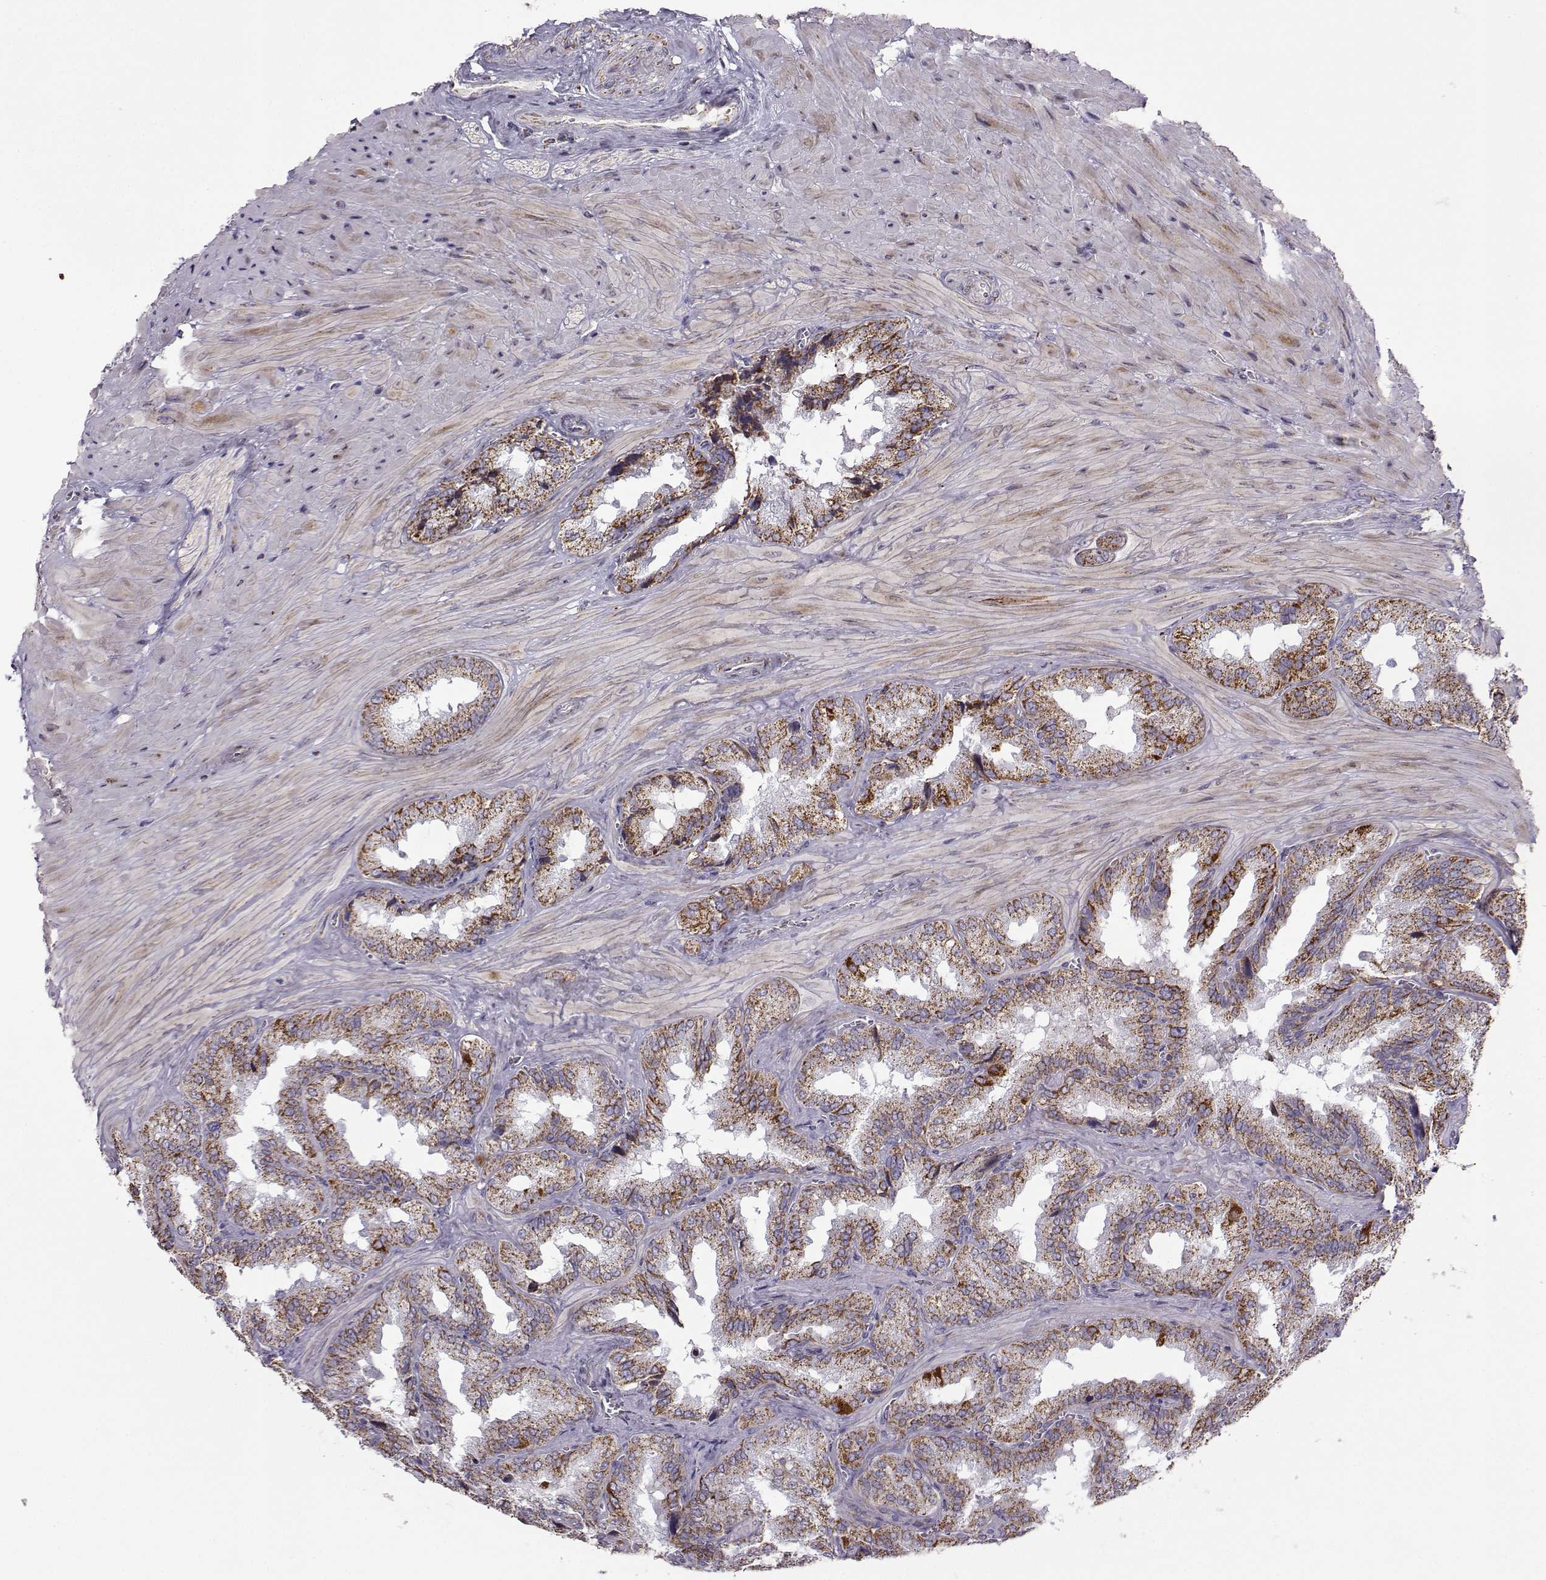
{"staining": {"intensity": "strong", "quantity": ">75%", "location": "cytoplasmic/membranous"}, "tissue": "seminal vesicle", "cell_type": "Glandular cells", "image_type": "normal", "snomed": [{"axis": "morphology", "description": "Normal tissue, NOS"}, {"axis": "topography", "description": "Seminal veicle"}], "caption": "Glandular cells demonstrate high levels of strong cytoplasmic/membranous positivity in approximately >75% of cells in benign human seminal vesicle. The protein of interest is stained brown, and the nuclei are stained in blue (DAB (3,3'-diaminobenzidine) IHC with brightfield microscopy, high magnification).", "gene": "NECAB3", "patient": {"sex": "male", "age": 37}}